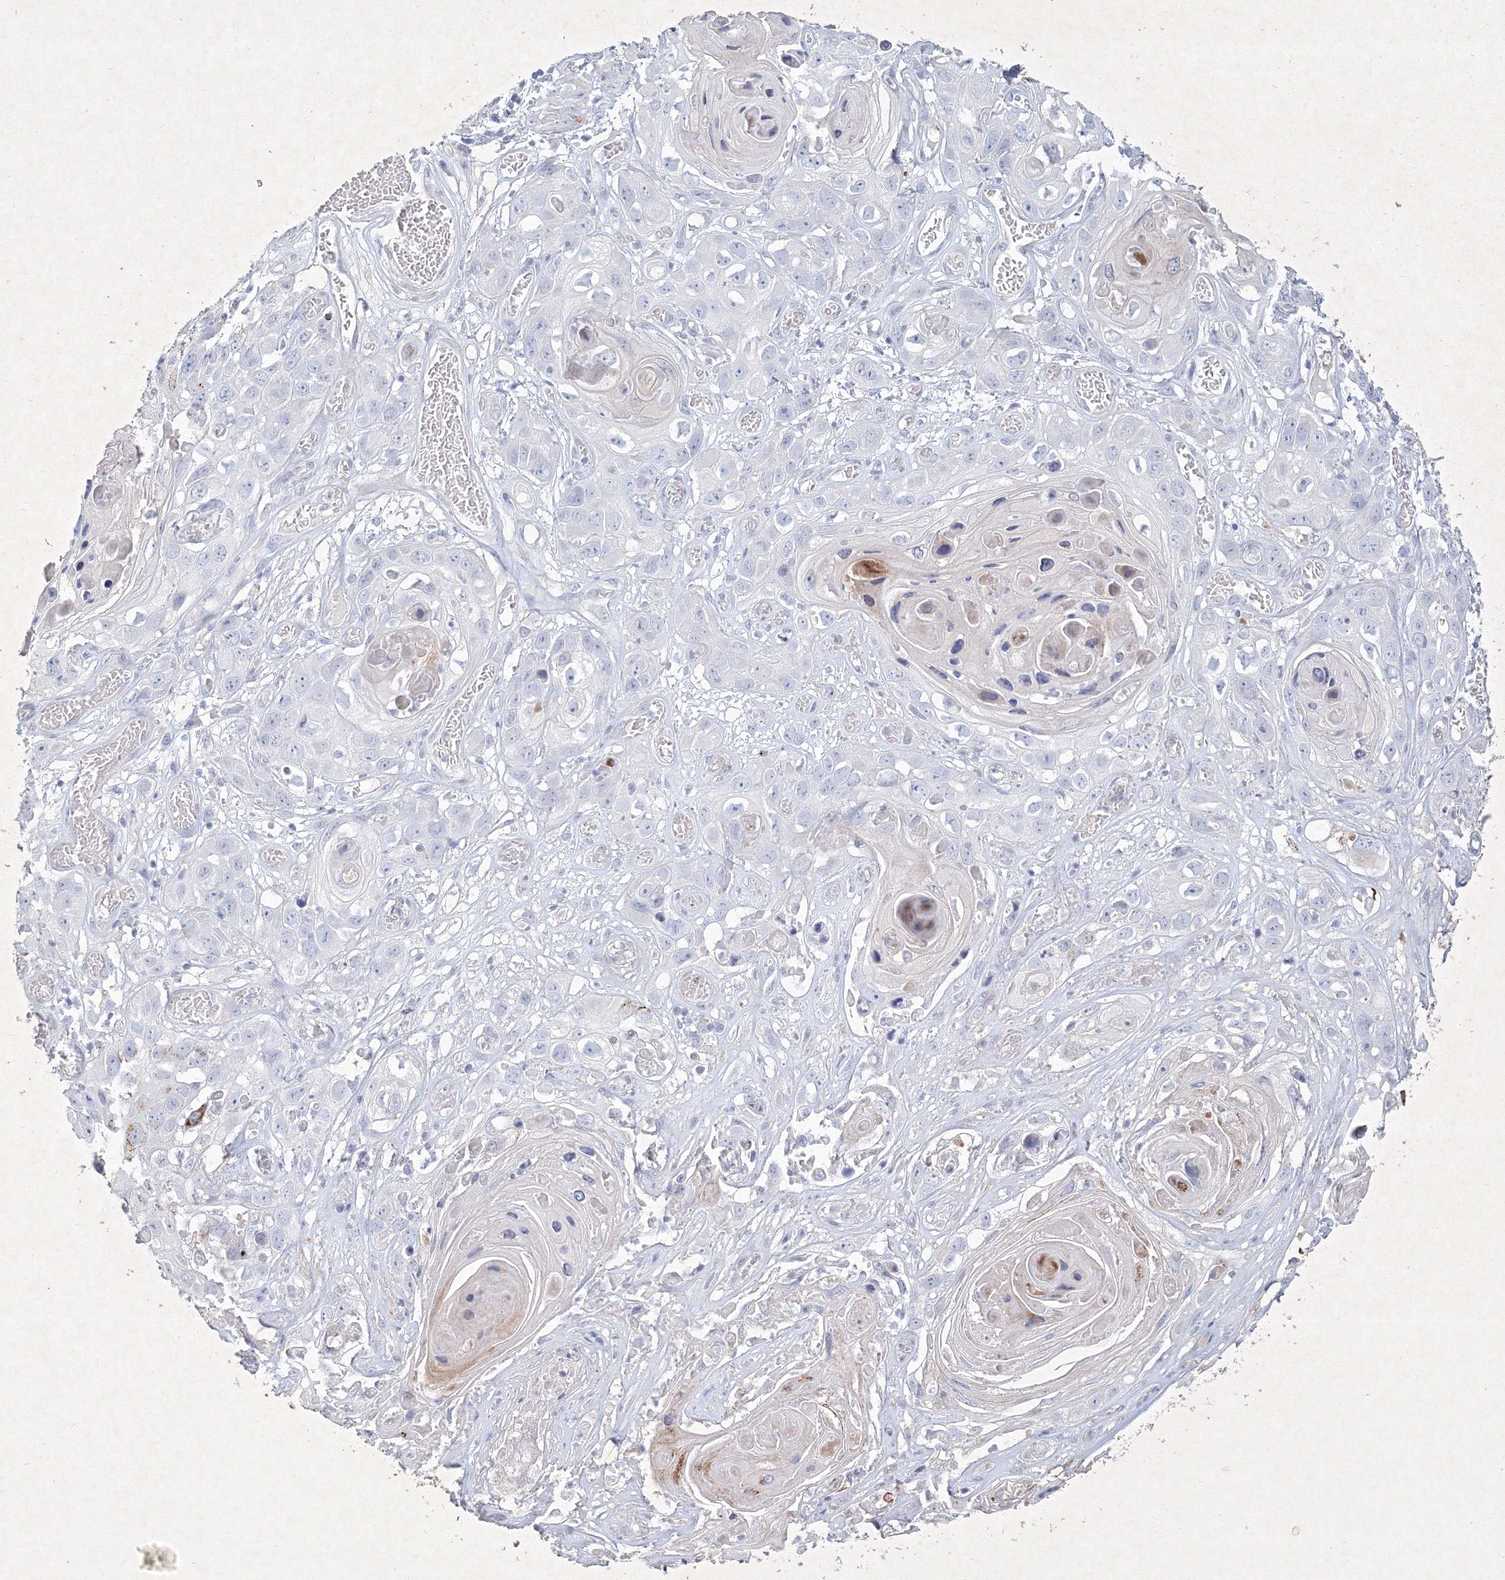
{"staining": {"intensity": "negative", "quantity": "none", "location": "none"}, "tissue": "skin cancer", "cell_type": "Tumor cells", "image_type": "cancer", "snomed": [{"axis": "morphology", "description": "Squamous cell carcinoma, NOS"}, {"axis": "topography", "description": "Skin"}], "caption": "The photomicrograph demonstrates no staining of tumor cells in squamous cell carcinoma (skin).", "gene": "CXXC4", "patient": {"sex": "male", "age": 55}}